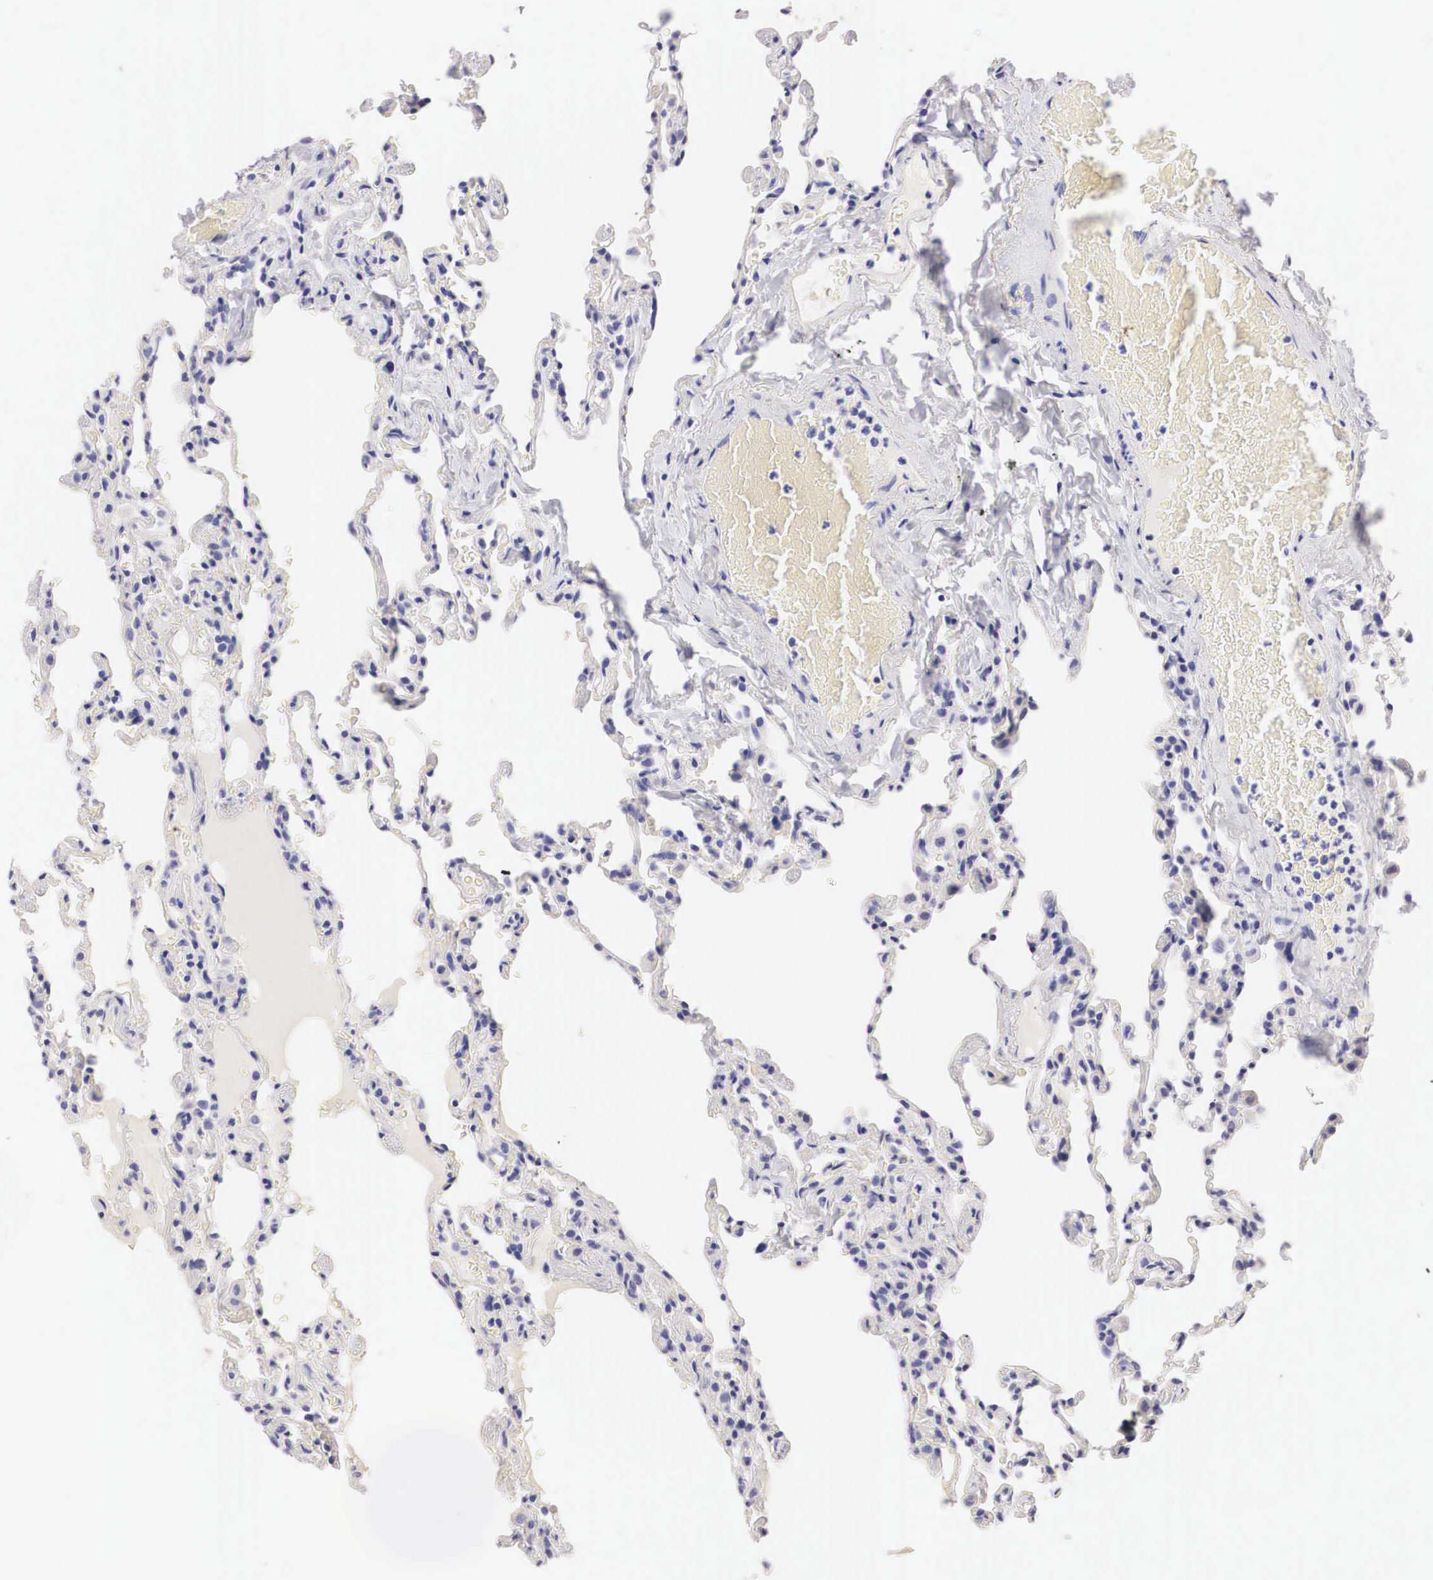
{"staining": {"intensity": "negative", "quantity": "none", "location": "none"}, "tissue": "lung", "cell_type": "Alveolar cells", "image_type": "normal", "snomed": [{"axis": "morphology", "description": "Normal tissue, NOS"}, {"axis": "topography", "description": "Lung"}], "caption": "Immunohistochemical staining of unremarkable lung demonstrates no significant positivity in alveolar cells. (Stains: DAB immunohistochemistry with hematoxylin counter stain, Microscopy: brightfield microscopy at high magnification).", "gene": "ERBB2", "patient": {"sex": "female", "age": 61}}